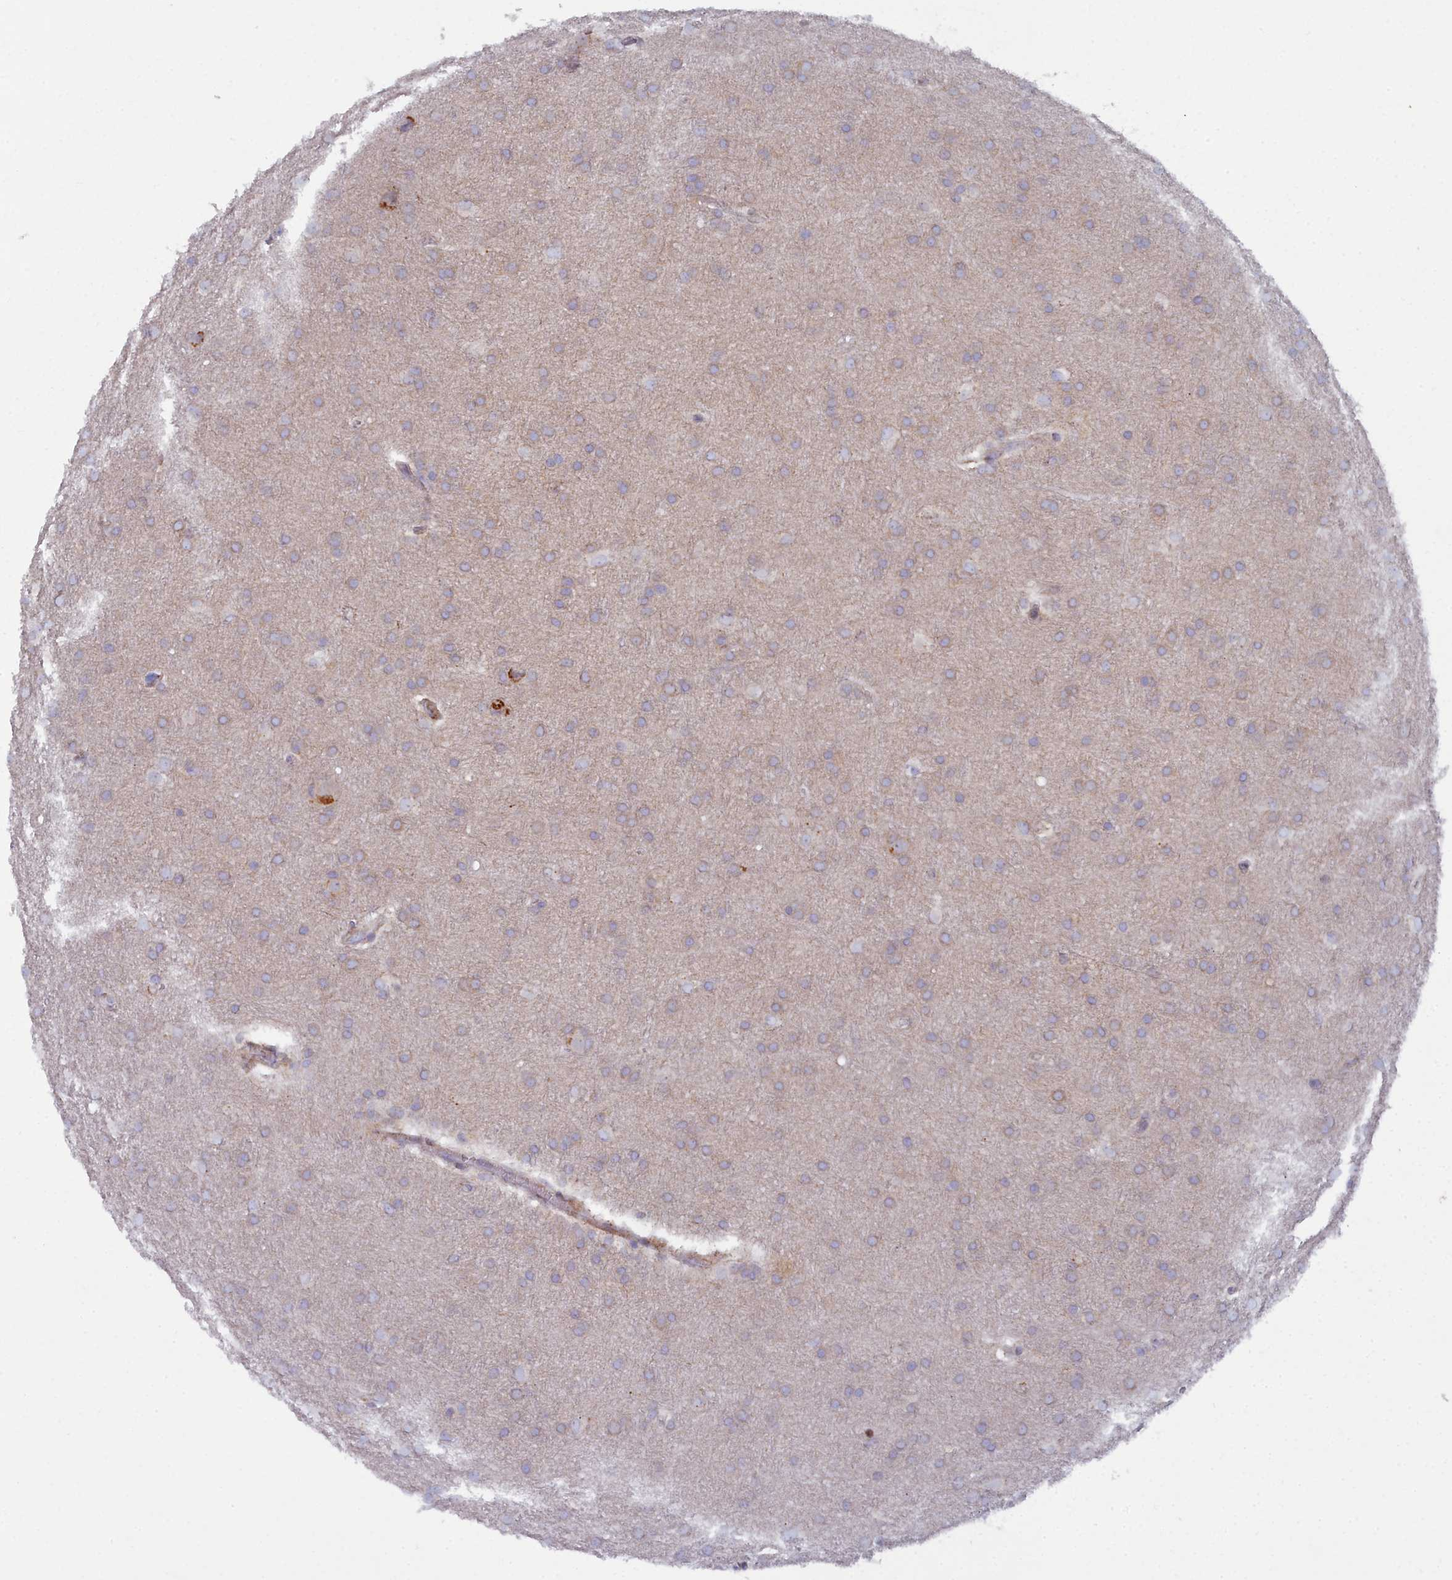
{"staining": {"intensity": "negative", "quantity": "none", "location": "none"}, "tissue": "glioma", "cell_type": "Tumor cells", "image_type": "cancer", "snomed": [{"axis": "morphology", "description": "Glioma, malignant, Low grade"}, {"axis": "topography", "description": "Brain"}], "caption": "This is an immunohistochemistry (IHC) histopathology image of glioma. There is no expression in tumor cells.", "gene": "B9D2", "patient": {"sex": "female", "age": 32}}